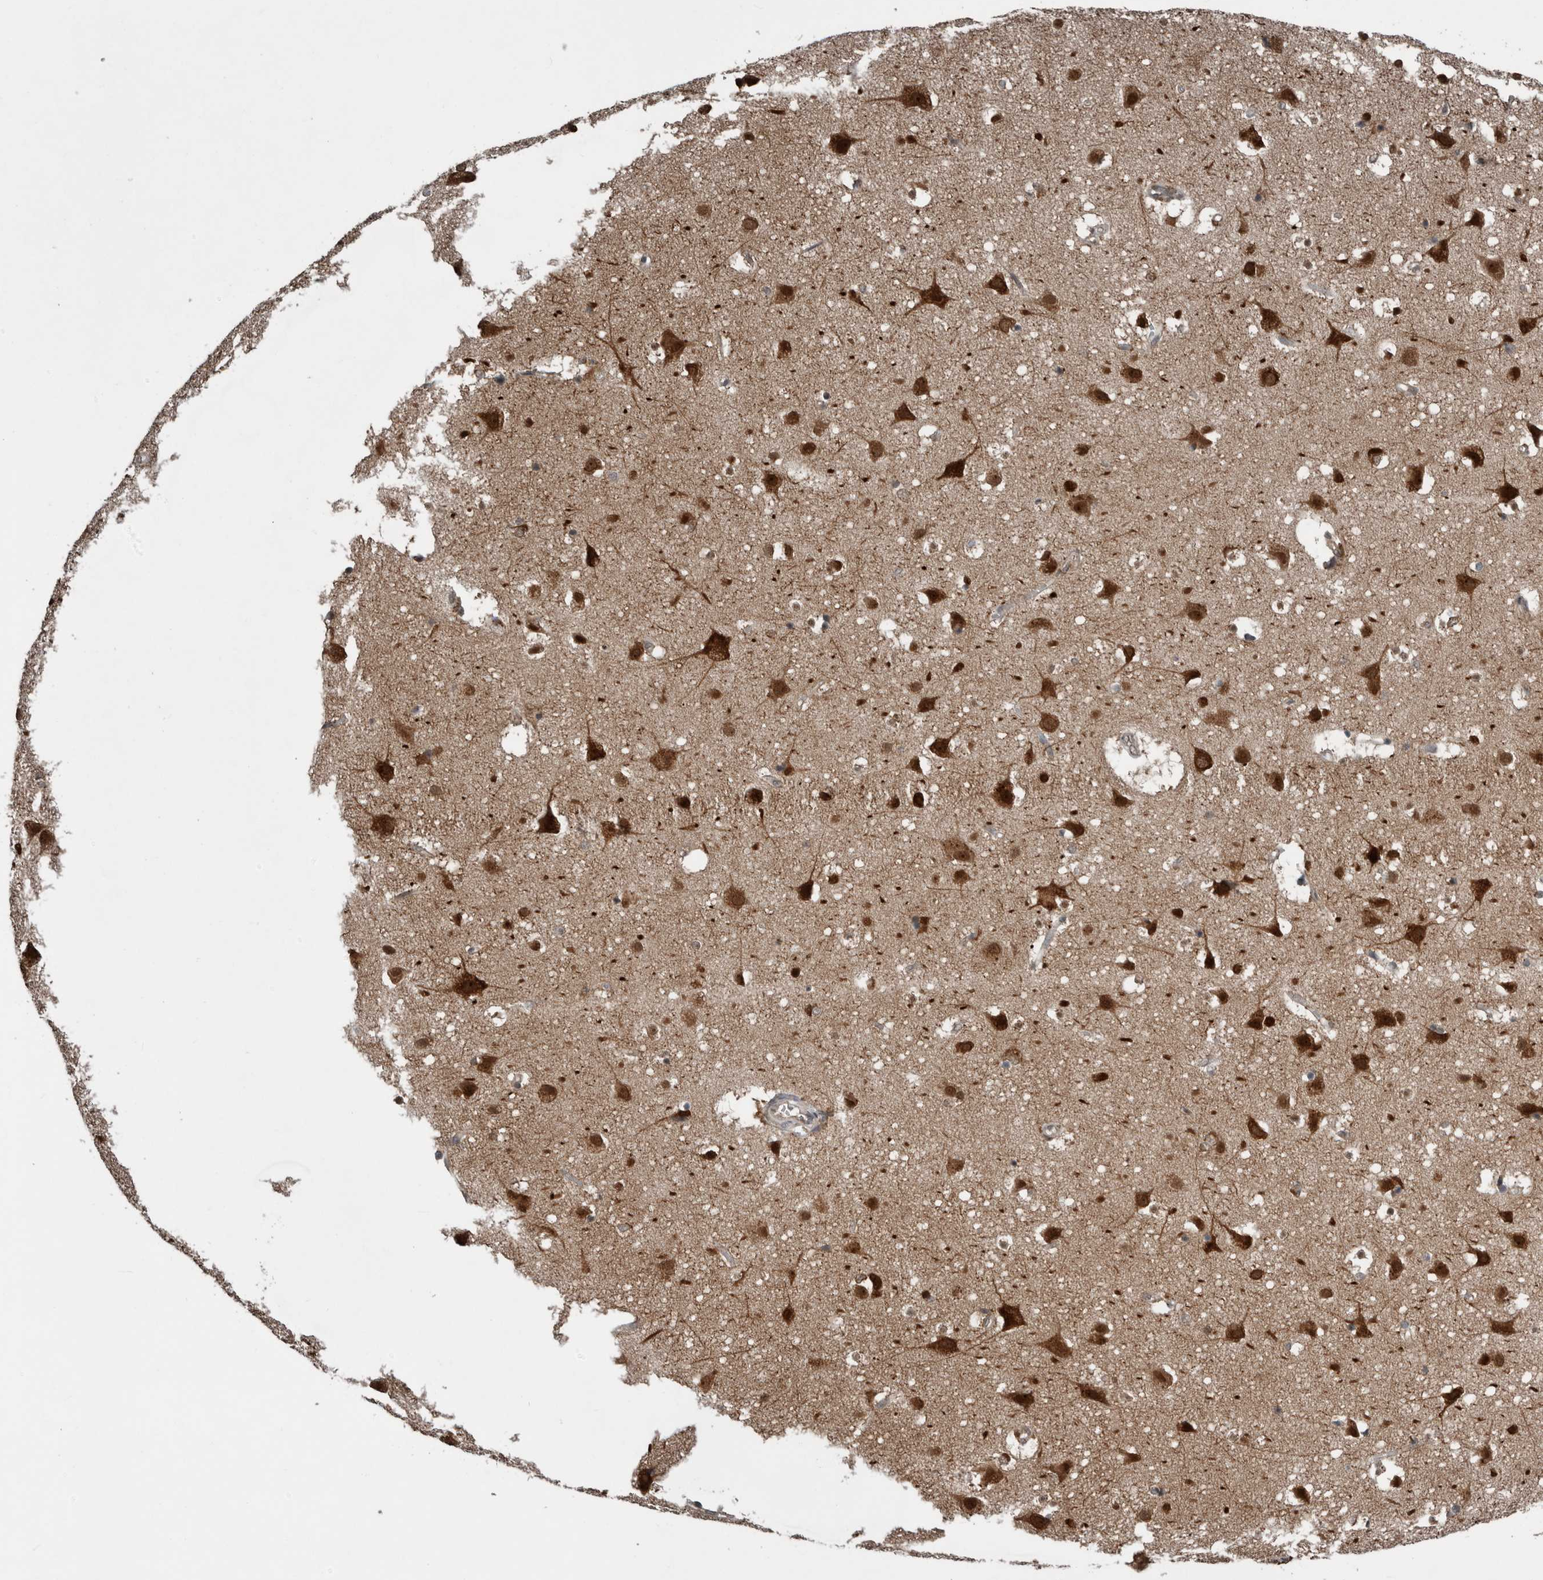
{"staining": {"intensity": "moderate", "quantity": "25%-75%", "location": "cytoplasmic/membranous,nuclear"}, "tissue": "cerebral cortex", "cell_type": "Endothelial cells", "image_type": "normal", "snomed": [{"axis": "morphology", "description": "Normal tissue, NOS"}, {"axis": "topography", "description": "Cerebral cortex"}], "caption": "This photomicrograph exhibits benign cerebral cortex stained with IHC to label a protein in brown. The cytoplasmic/membranous,nuclear of endothelial cells show moderate positivity for the protein. Nuclei are counter-stained blue.", "gene": "ENY2", "patient": {"sex": "male", "age": 54}}